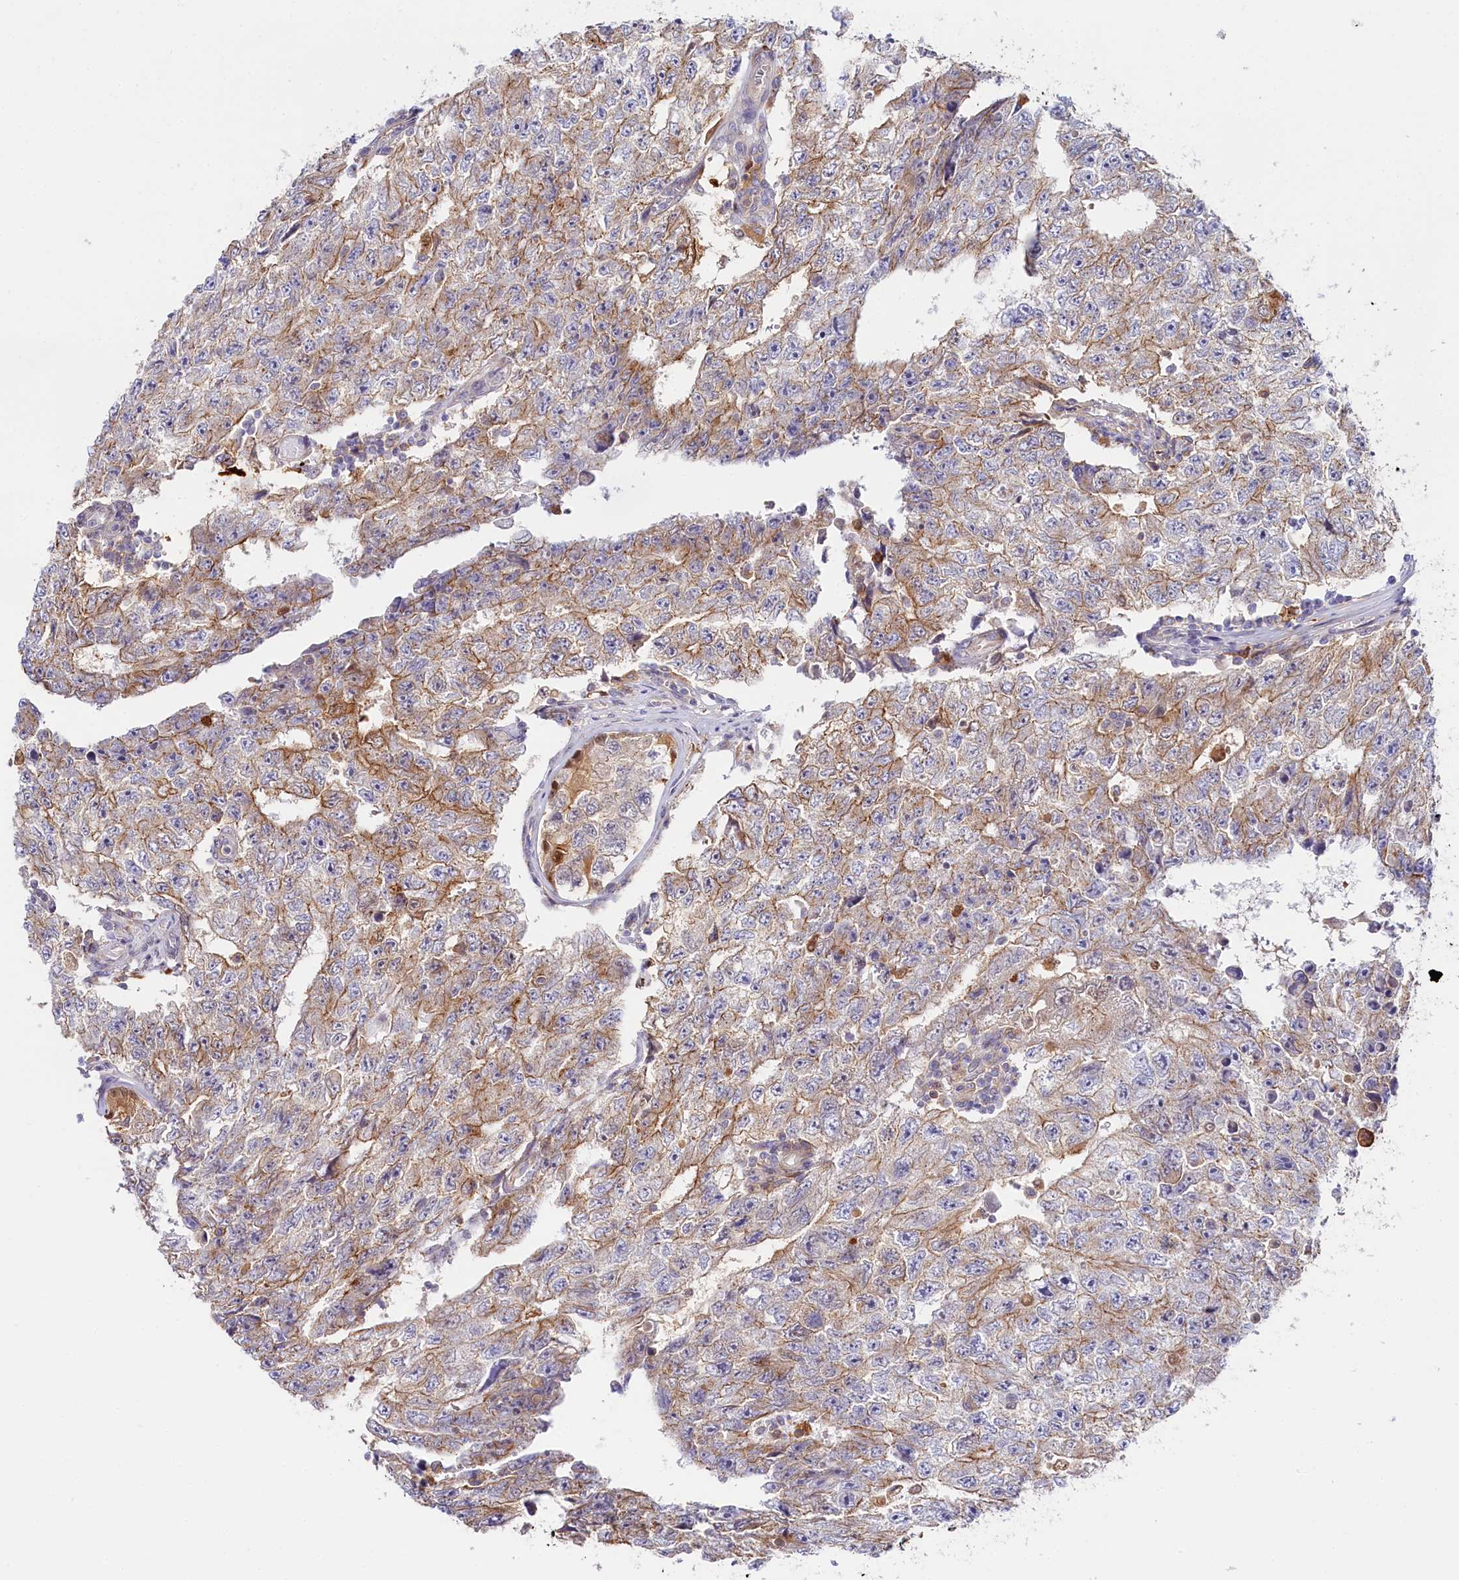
{"staining": {"intensity": "moderate", "quantity": "<25%", "location": "cytoplasmic/membranous"}, "tissue": "testis cancer", "cell_type": "Tumor cells", "image_type": "cancer", "snomed": [{"axis": "morphology", "description": "Carcinoma, Embryonal, NOS"}, {"axis": "topography", "description": "Testis"}], "caption": "DAB immunohistochemical staining of testis embryonal carcinoma shows moderate cytoplasmic/membranous protein positivity in approximately <25% of tumor cells.", "gene": "KATNB1", "patient": {"sex": "male", "age": 17}}